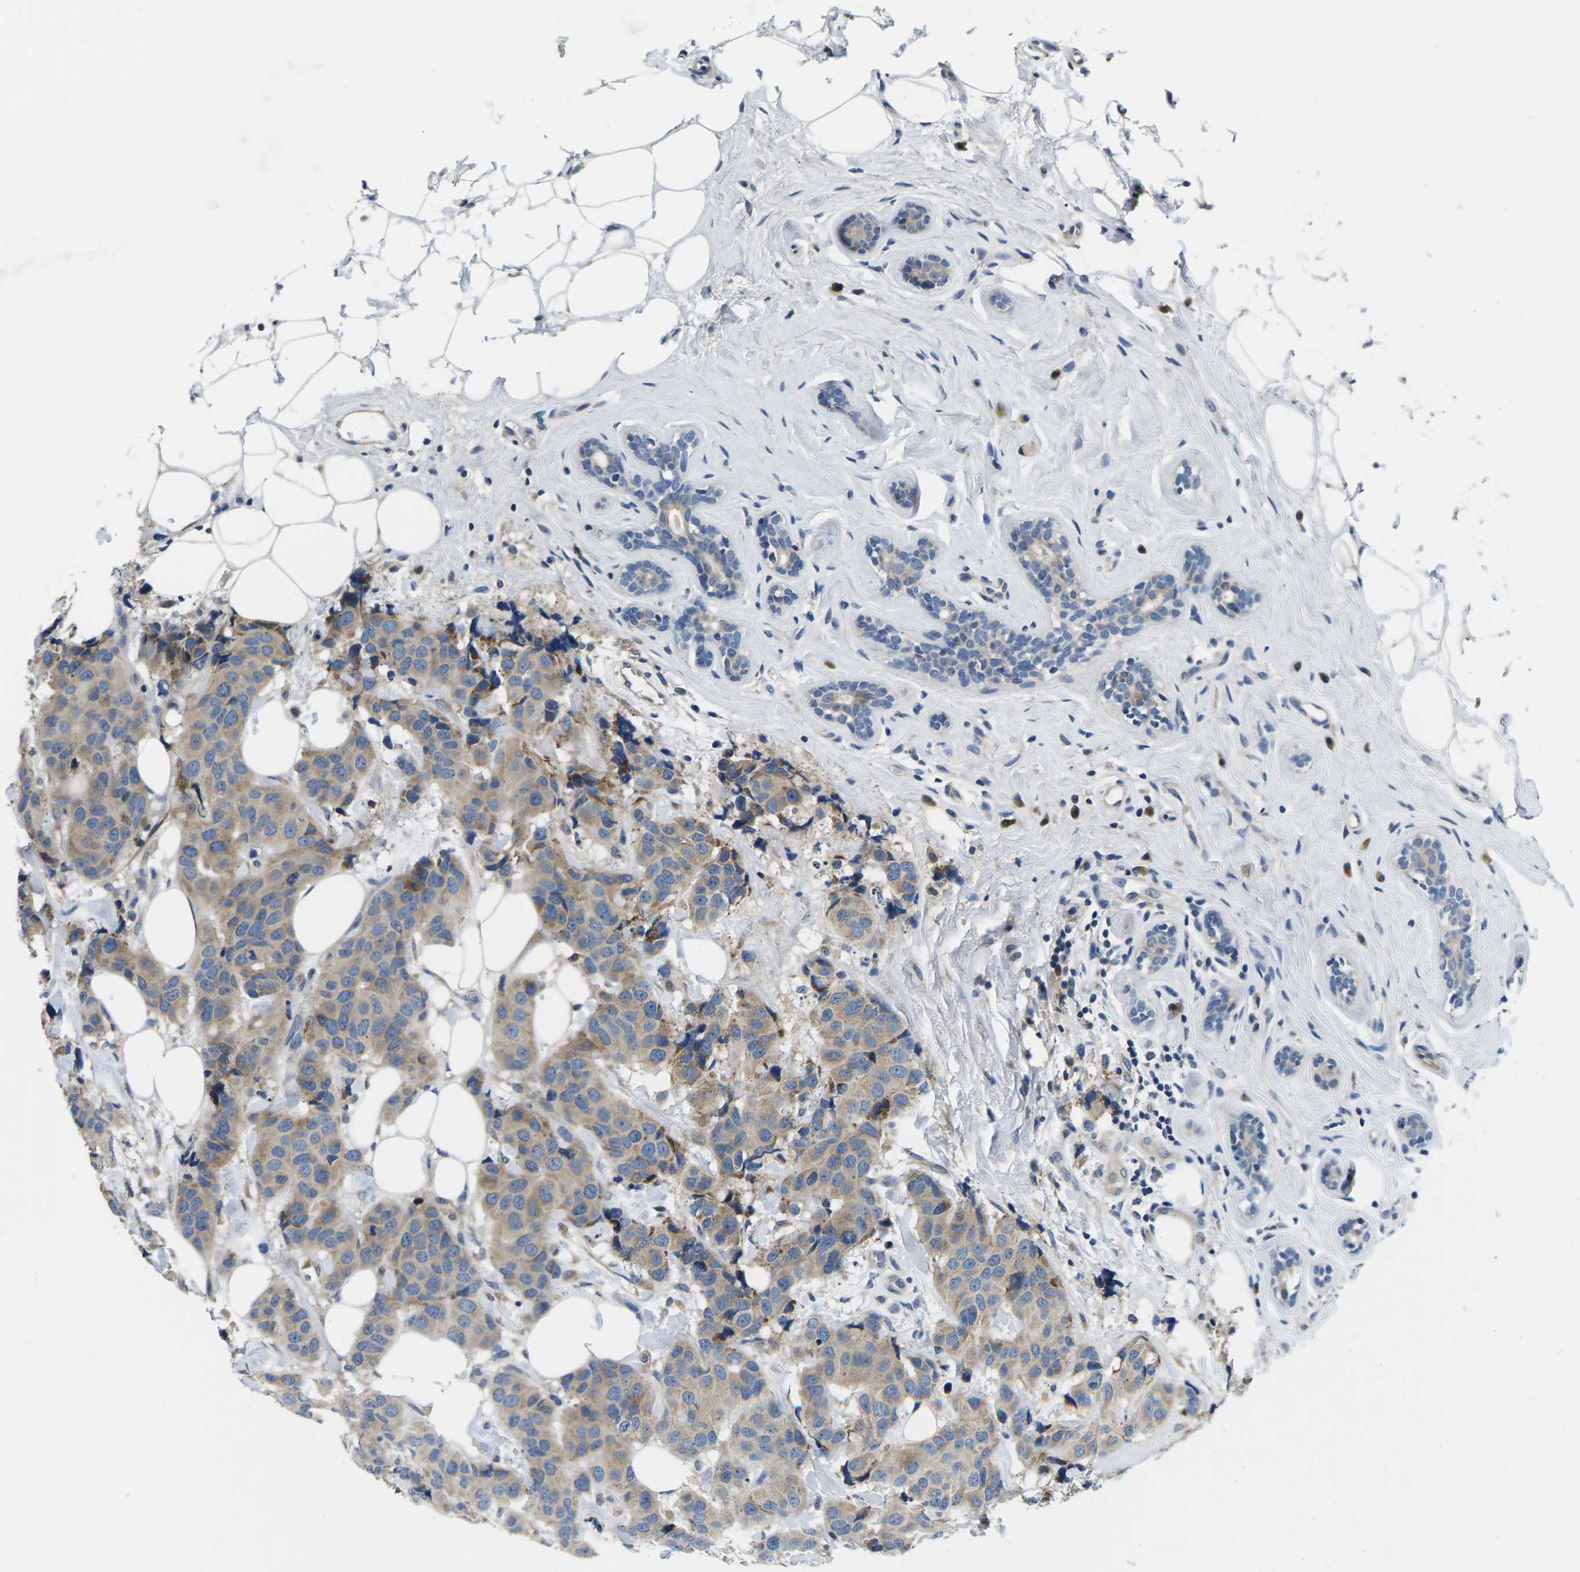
{"staining": {"intensity": "weak", "quantity": ">75%", "location": "cytoplasmic/membranous"}, "tissue": "breast cancer", "cell_type": "Tumor cells", "image_type": "cancer", "snomed": [{"axis": "morphology", "description": "Normal tissue, NOS"}, {"axis": "morphology", "description": "Duct carcinoma"}, {"axis": "topography", "description": "Breast"}], "caption": "Breast cancer stained for a protein (brown) exhibits weak cytoplasmic/membranous positive positivity in approximately >75% of tumor cells.", "gene": "ERGIC3", "patient": {"sex": "female", "age": 39}}